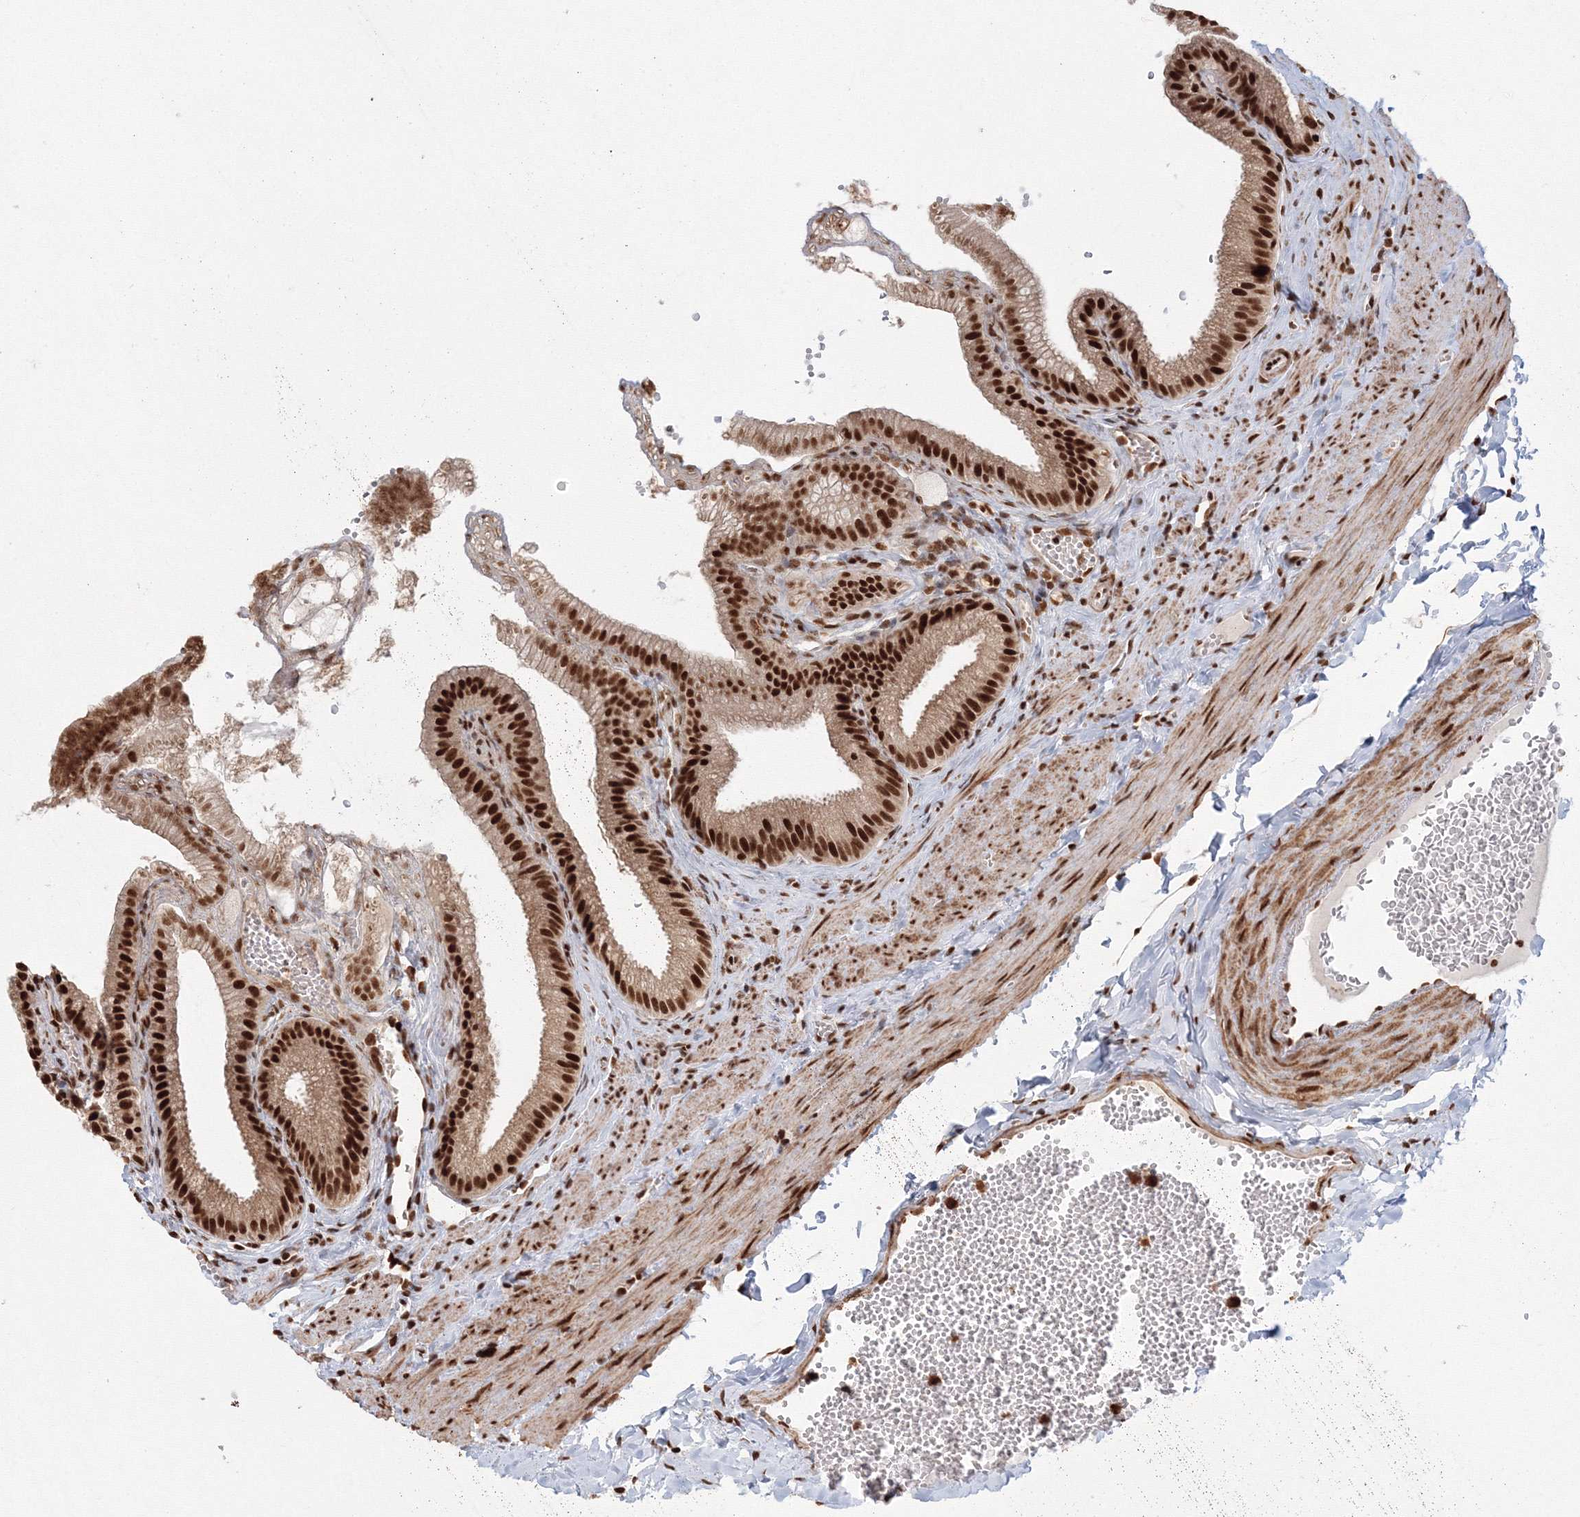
{"staining": {"intensity": "strong", "quantity": ">75%", "location": "nuclear"}, "tissue": "gallbladder", "cell_type": "Glandular cells", "image_type": "normal", "snomed": [{"axis": "morphology", "description": "Normal tissue, NOS"}, {"axis": "topography", "description": "Gallbladder"}], "caption": "A high-resolution image shows IHC staining of unremarkable gallbladder, which demonstrates strong nuclear positivity in approximately >75% of glandular cells.", "gene": "KIF20A", "patient": {"sex": "male", "age": 38}}